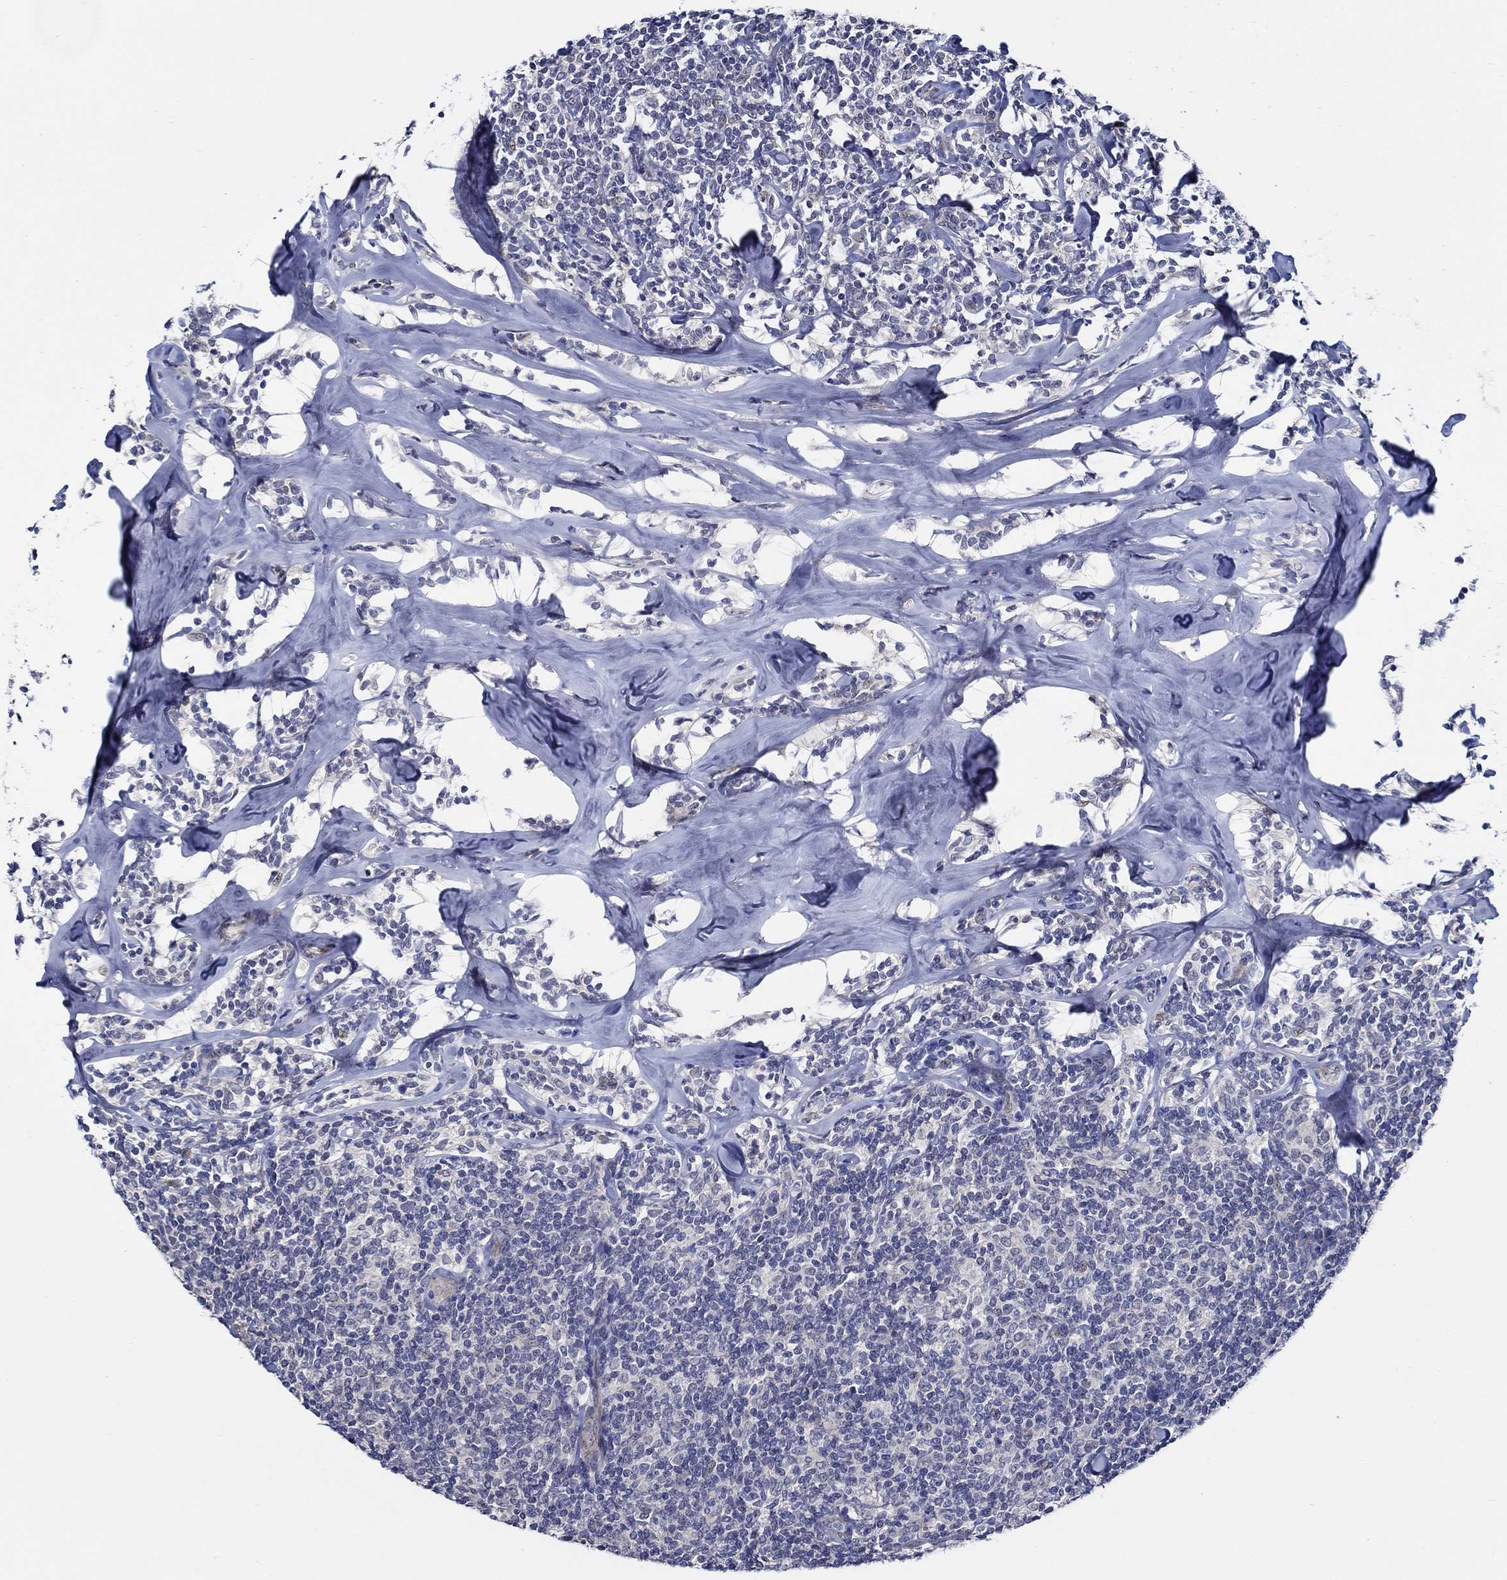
{"staining": {"intensity": "negative", "quantity": "none", "location": "none"}, "tissue": "lymphoma", "cell_type": "Tumor cells", "image_type": "cancer", "snomed": [{"axis": "morphology", "description": "Malignant lymphoma, non-Hodgkin's type, Low grade"}, {"axis": "topography", "description": "Lymph node"}], "caption": "This is an immunohistochemistry image of human malignant lymphoma, non-Hodgkin's type (low-grade). There is no staining in tumor cells.", "gene": "C8orf48", "patient": {"sex": "female", "age": 56}}